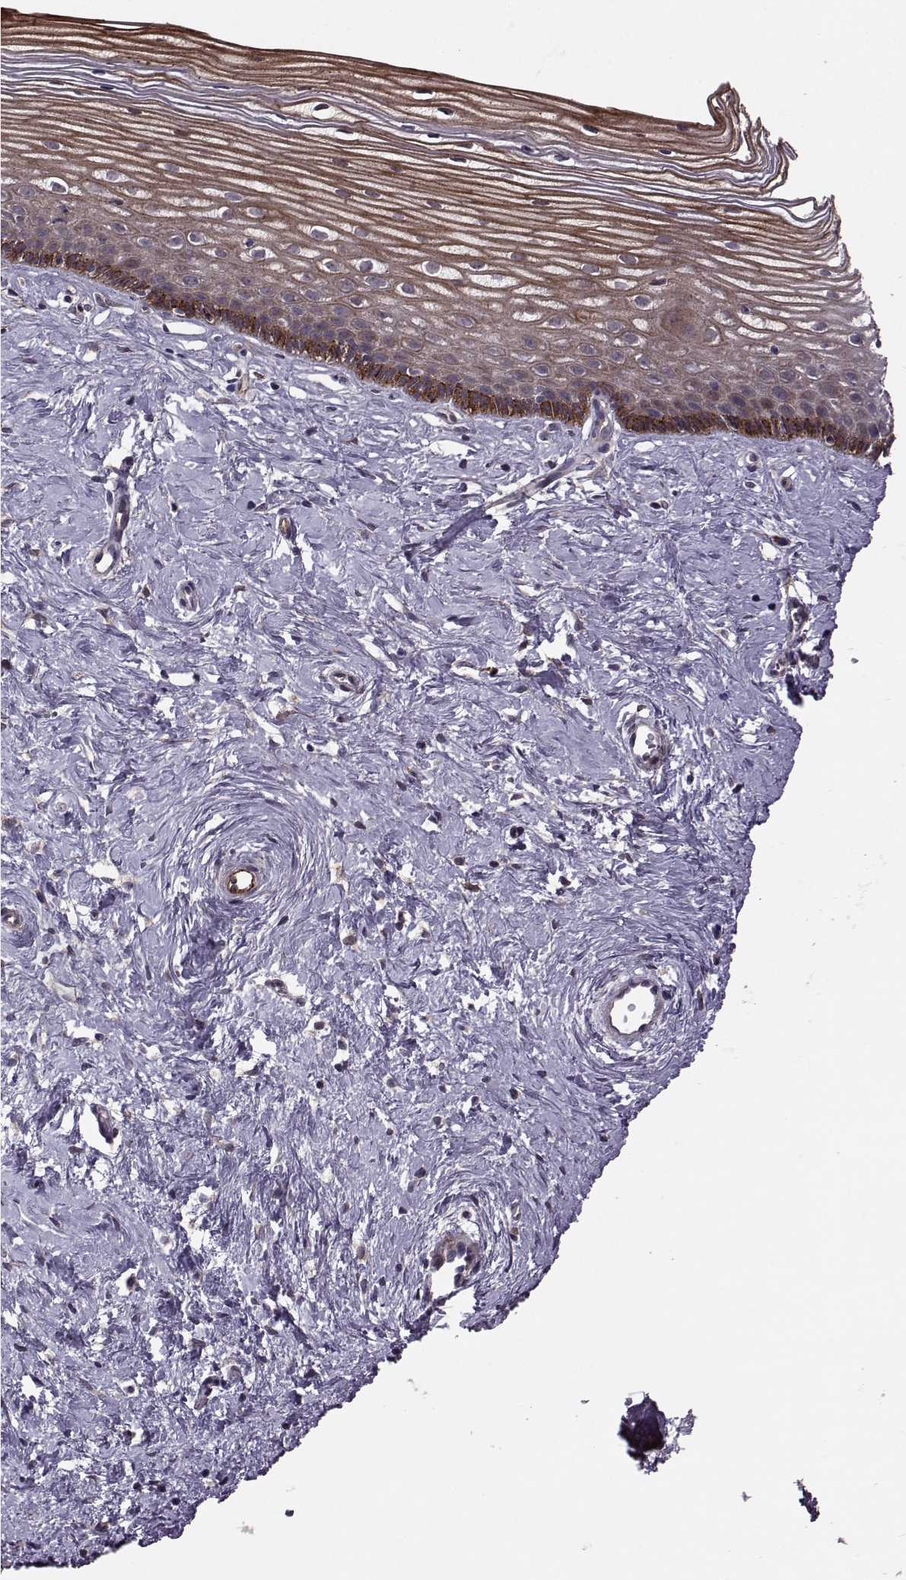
{"staining": {"intensity": "negative", "quantity": "none", "location": "none"}, "tissue": "cervix", "cell_type": "Glandular cells", "image_type": "normal", "snomed": [{"axis": "morphology", "description": "Normal tissue, NOS"}, {"axis": "topography", "description": "Cervix"}], "caption": "IHC image of normal human cervix stained for a protein (brown), which demonstrates no positivity in glandular cells. Nuclei are stained in blue.", "gene": "SYNPO", "patient": {"sex": "female", "age": 40}}